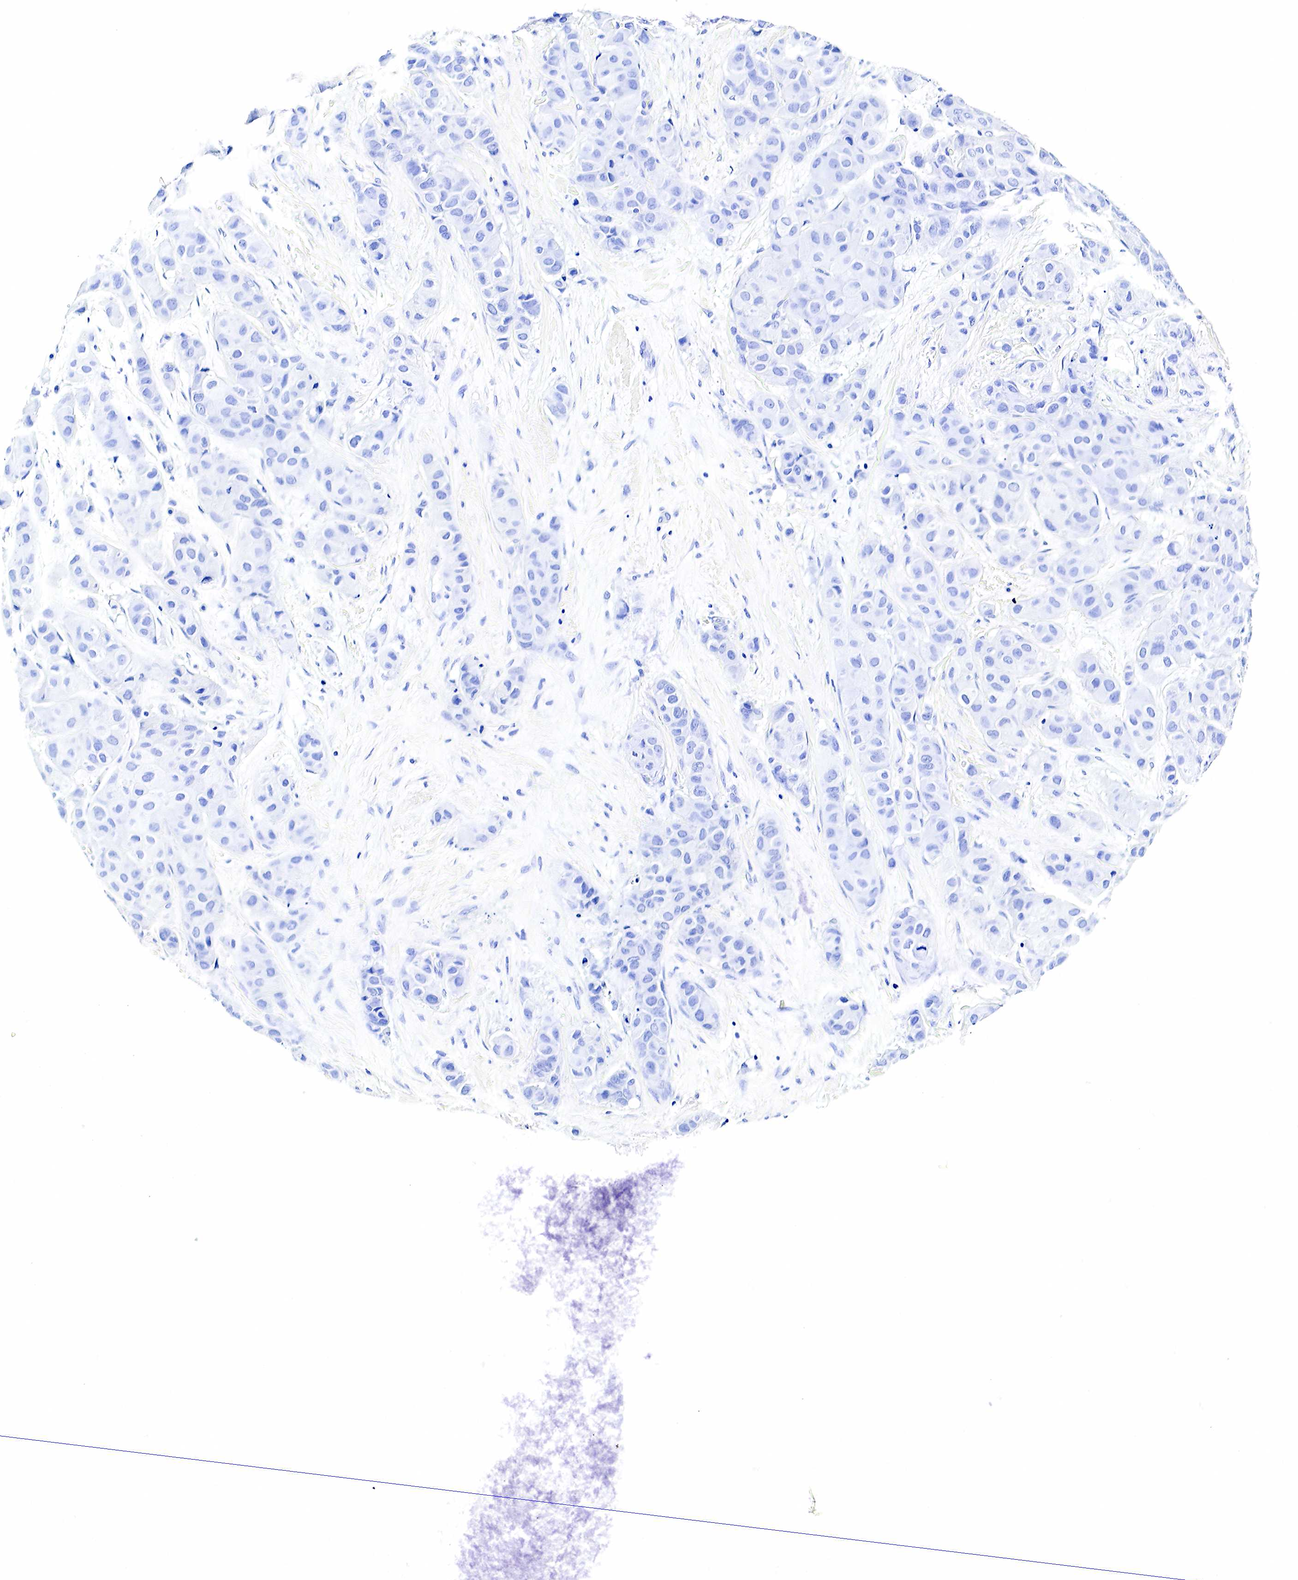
{"staining": {"intensity": "negative", "quantity": "none", "location": "none"}, "tissue": "breast cancer", "cell_type": "Tumor cells", "image_type": "cancer", "snomed": [{"axis": "morphology", "description": "Duct carcinoma"}, {"axis": "topography", "description": "Breast"}], "caption": "A high-resolution photomicrograph shows immunohistochemistry staining of breast cancer, which exhibits no significant positivity in tumor cells.", "gene": "GAST", "patient": {"sex": "female", "age": 68}}